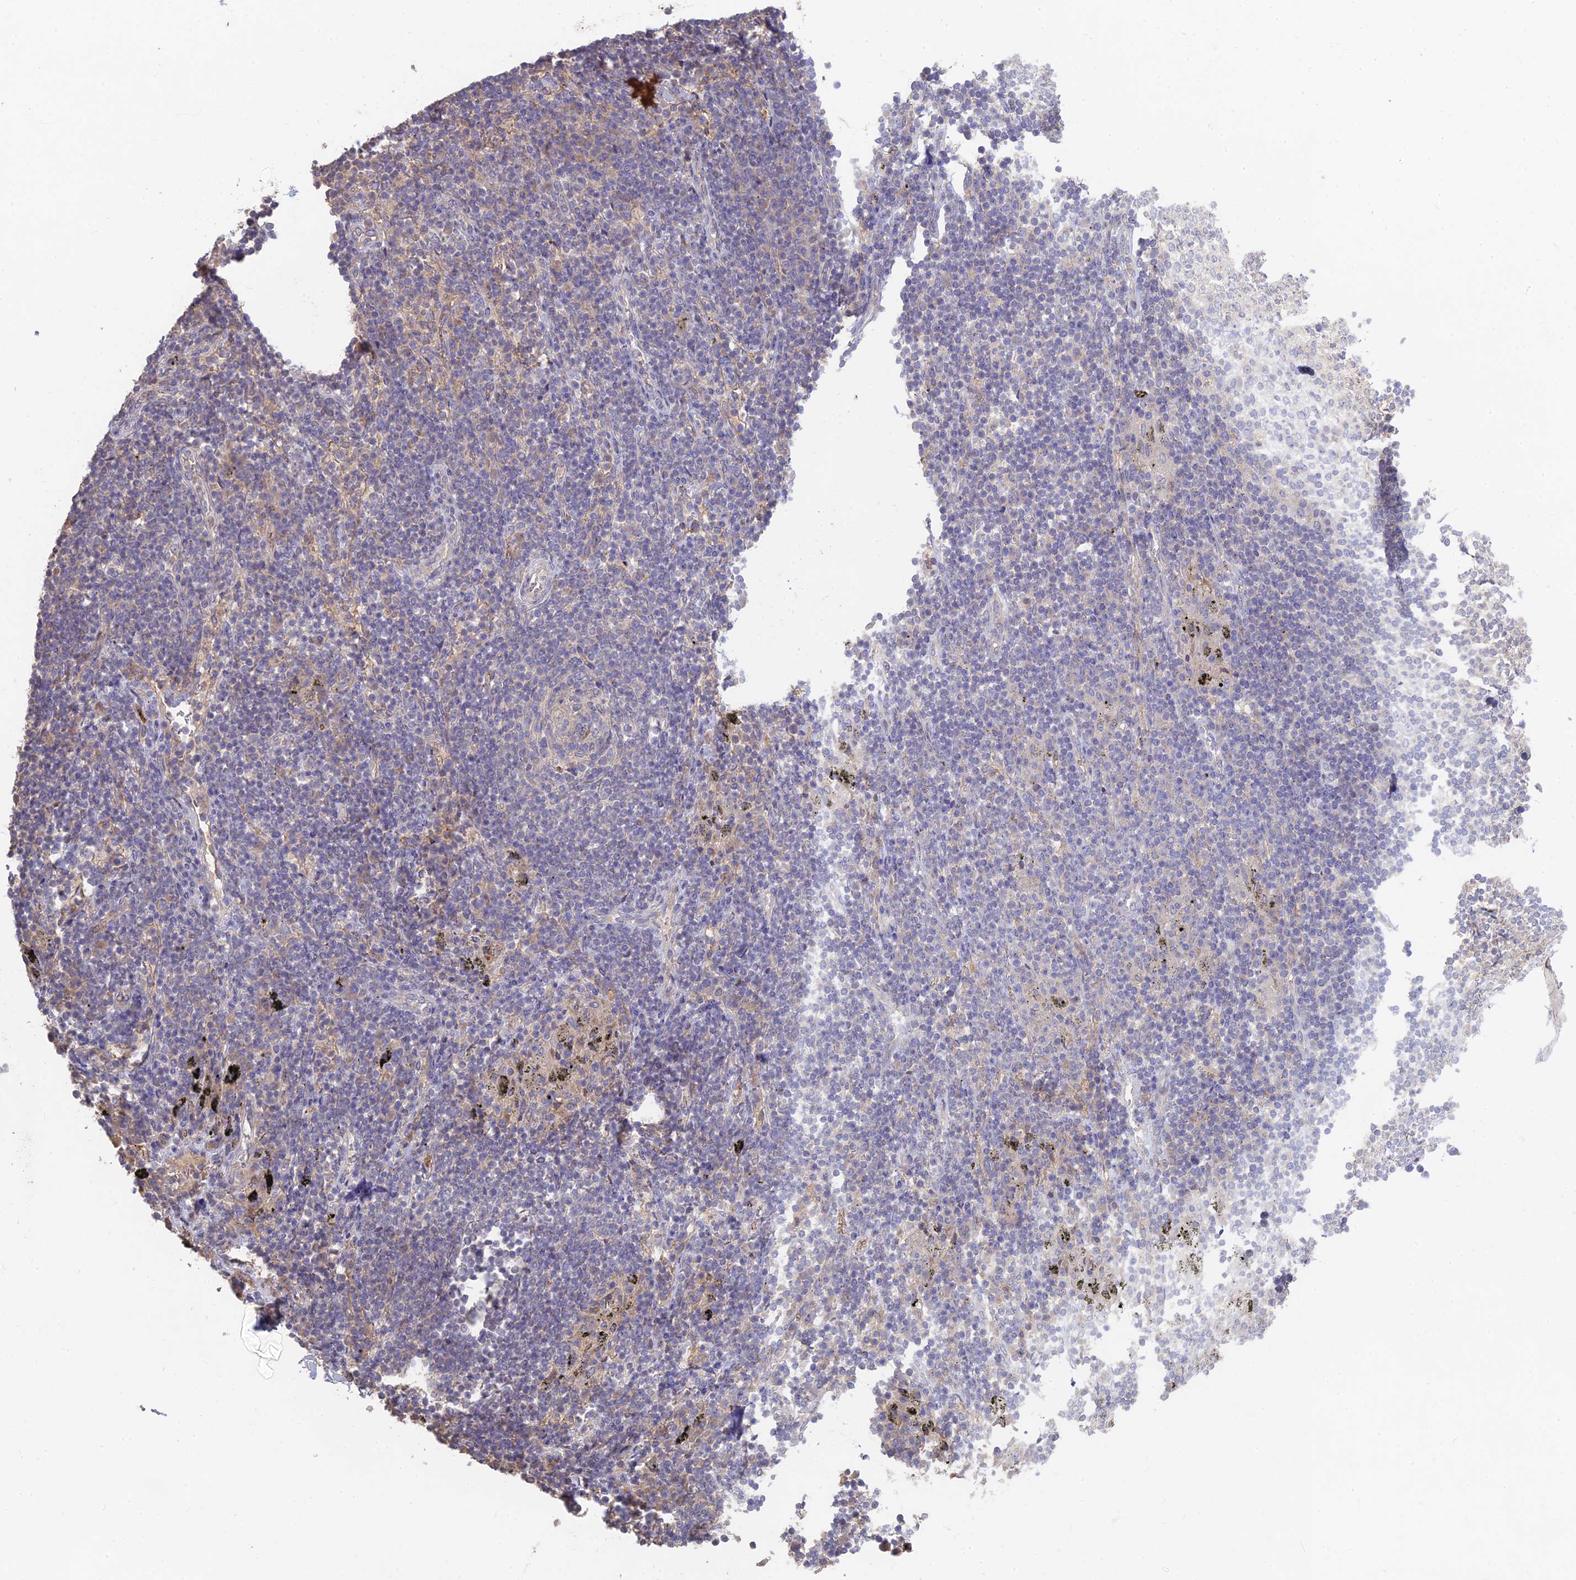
{"staining": {"intensity": "negative", "quantity": "none", "location": "none"}, "tissue": "adipose tissue", "cell_type": "Adipocytes", "image_type": "normal", "snomed": [{"axis": "morphology", "description": "Normal tissue, NOS"}, {"axis": "topography", "description": "Lymph node"}, {"axis": "topography", "description": "Cartilage tissue"}, {"axis": "topography", "description": "Bronchus"}], "caption": "Photomicrograph shows no protein positivity in adipocytes of benign adipose tissue.", "gene": "ARRDC1", "patient": {"sex": "male", "age": 63}}